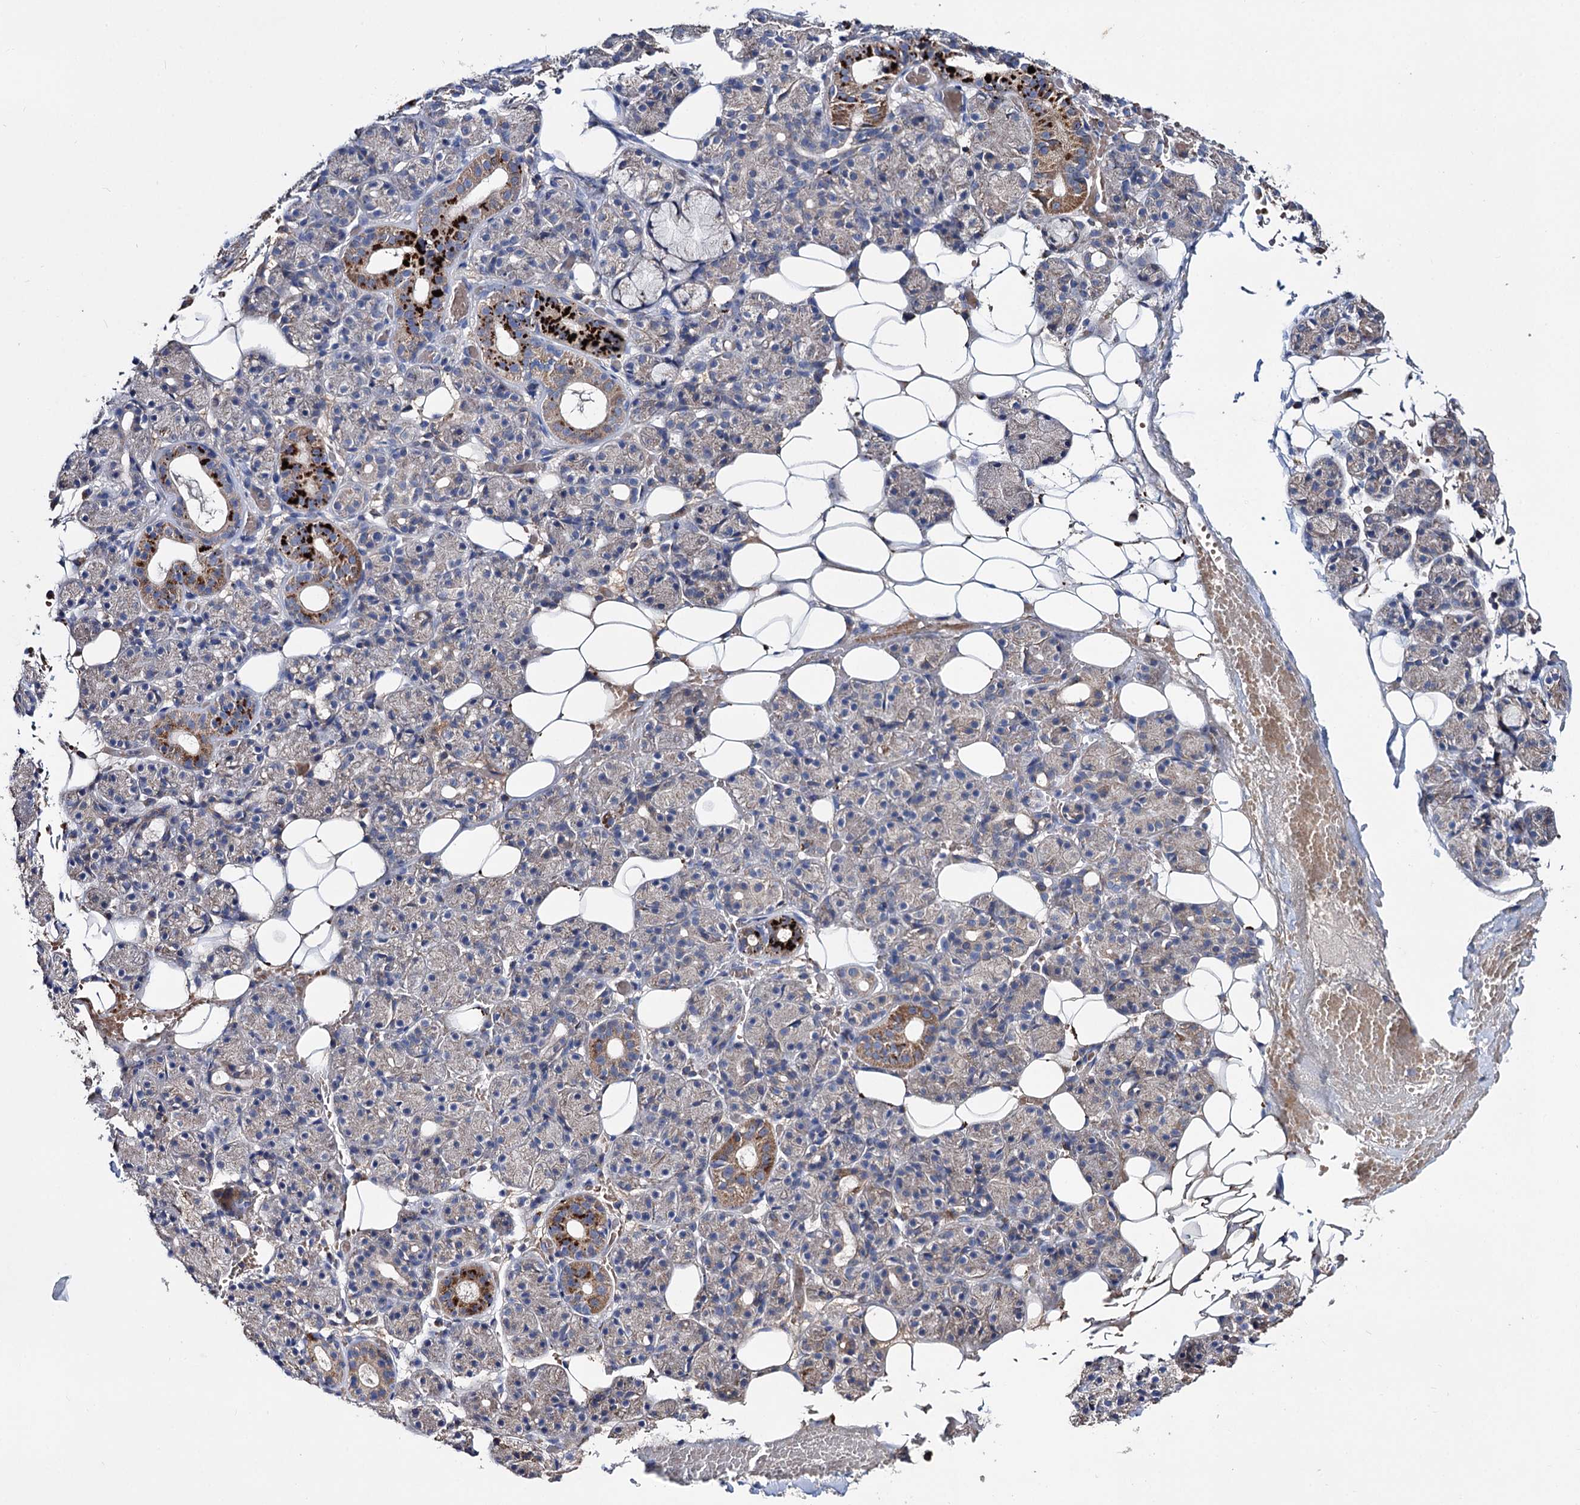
{"staining": {"intensity": "strong", "quantity": "<25%", "location": "cytoplasmic/membranous"}, "tissue": "salivary gland", "cell_type": "Glandular cells", "image_type": "normal", "snomed": [{"axis": "morphology", "description": "Normal tissue, NOS"}, {"axis": "topography", "description": "Salivary gland"}], "caption": "Glandular cells display strong cytoplasmic/membranous positivity in approximately <25% of cells in normal salivary gland. (IHC, brightfield microscopy, high magnification).", "gene": "CLPB", "patient": {"sex": "male", "age": 63}}